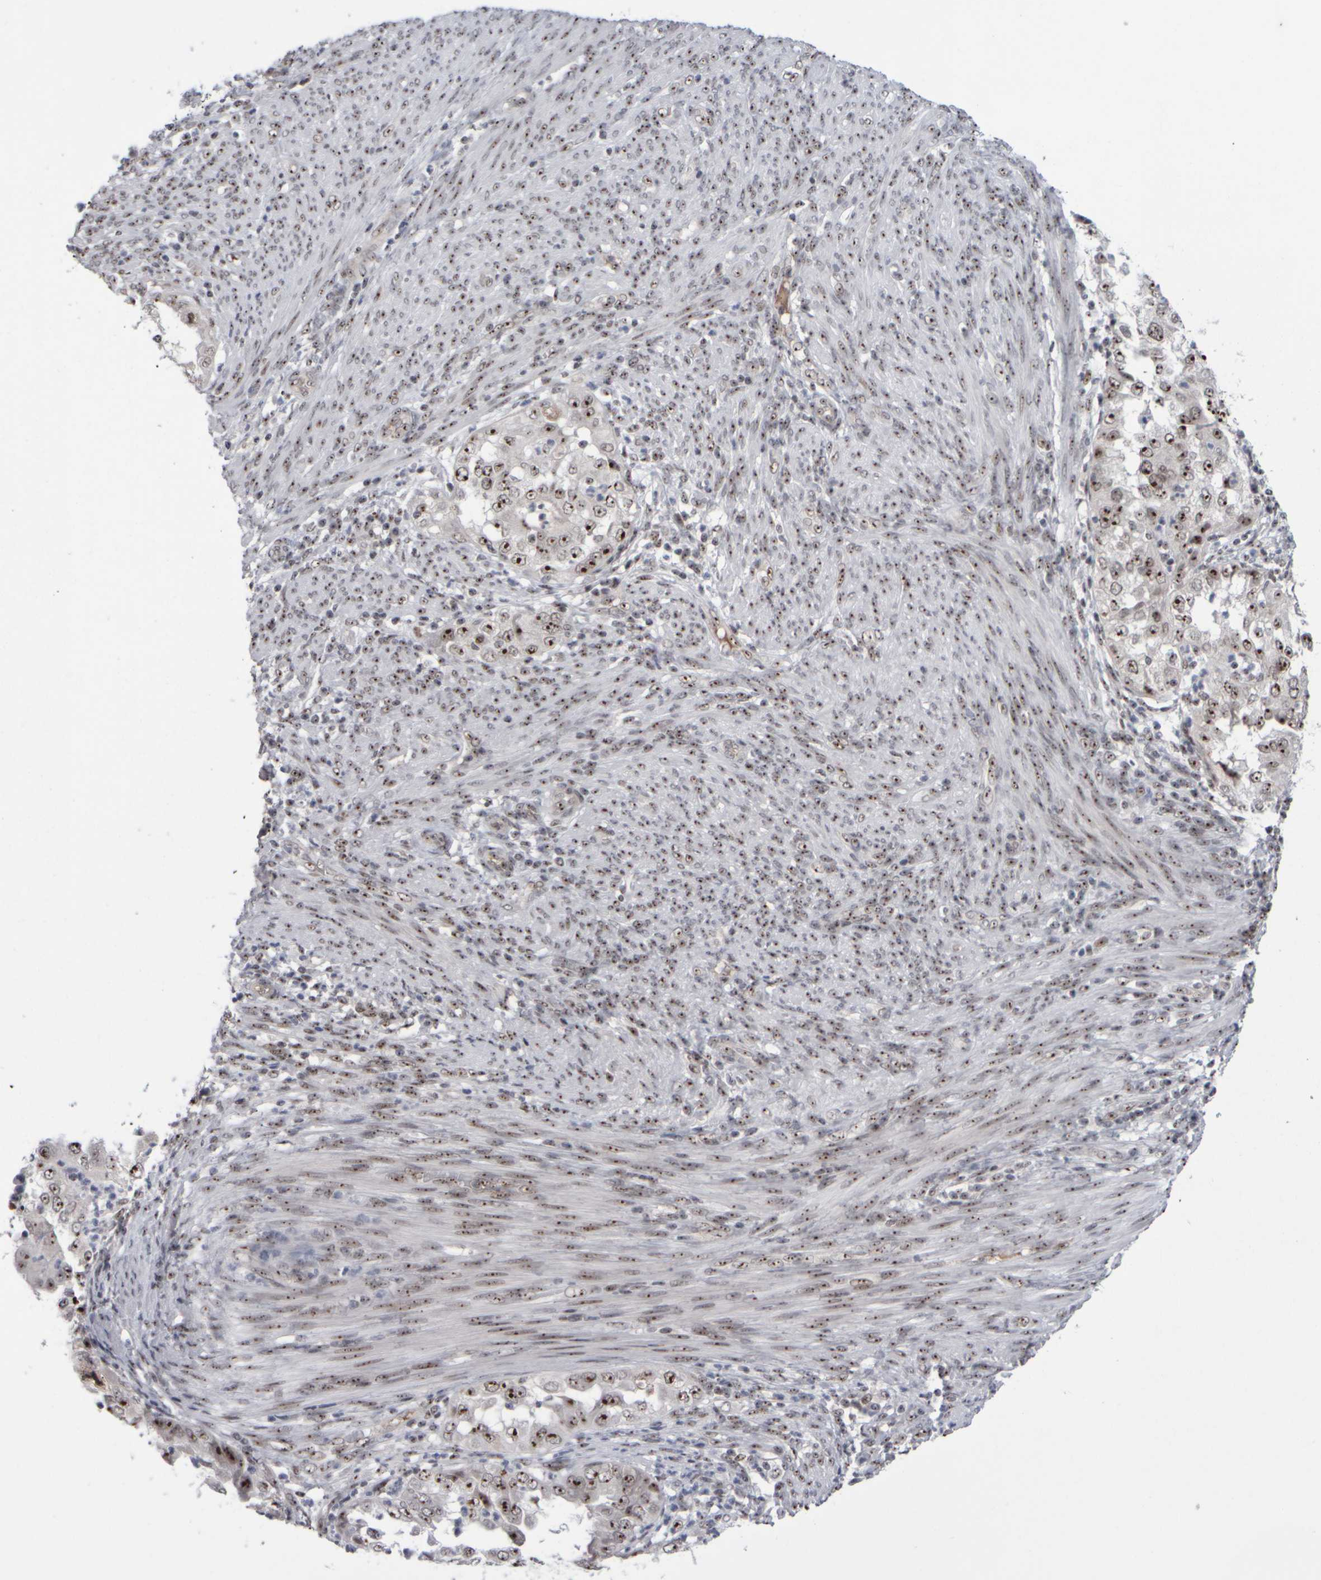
{"staining": {"intensity": "moderate", "quantity": ">75%", "location": "nuclear"}, "tissue": "endometrial cancer", "cell_type": "Tumor cells", "image_type": "cancer", "snomed": [{"axis": "morphology", "description": "Adenocarcinoma, NOS"}, {"axis": "topography", "description": "Endometrium"}], "caption": "IHC (DAB) staining of endometrial adenocarcinoma shows moderate nuclear protein staining in about >75% of tumor cells.", "gene": "SURF6", "patient": {"sex": "female", "age": 85}}